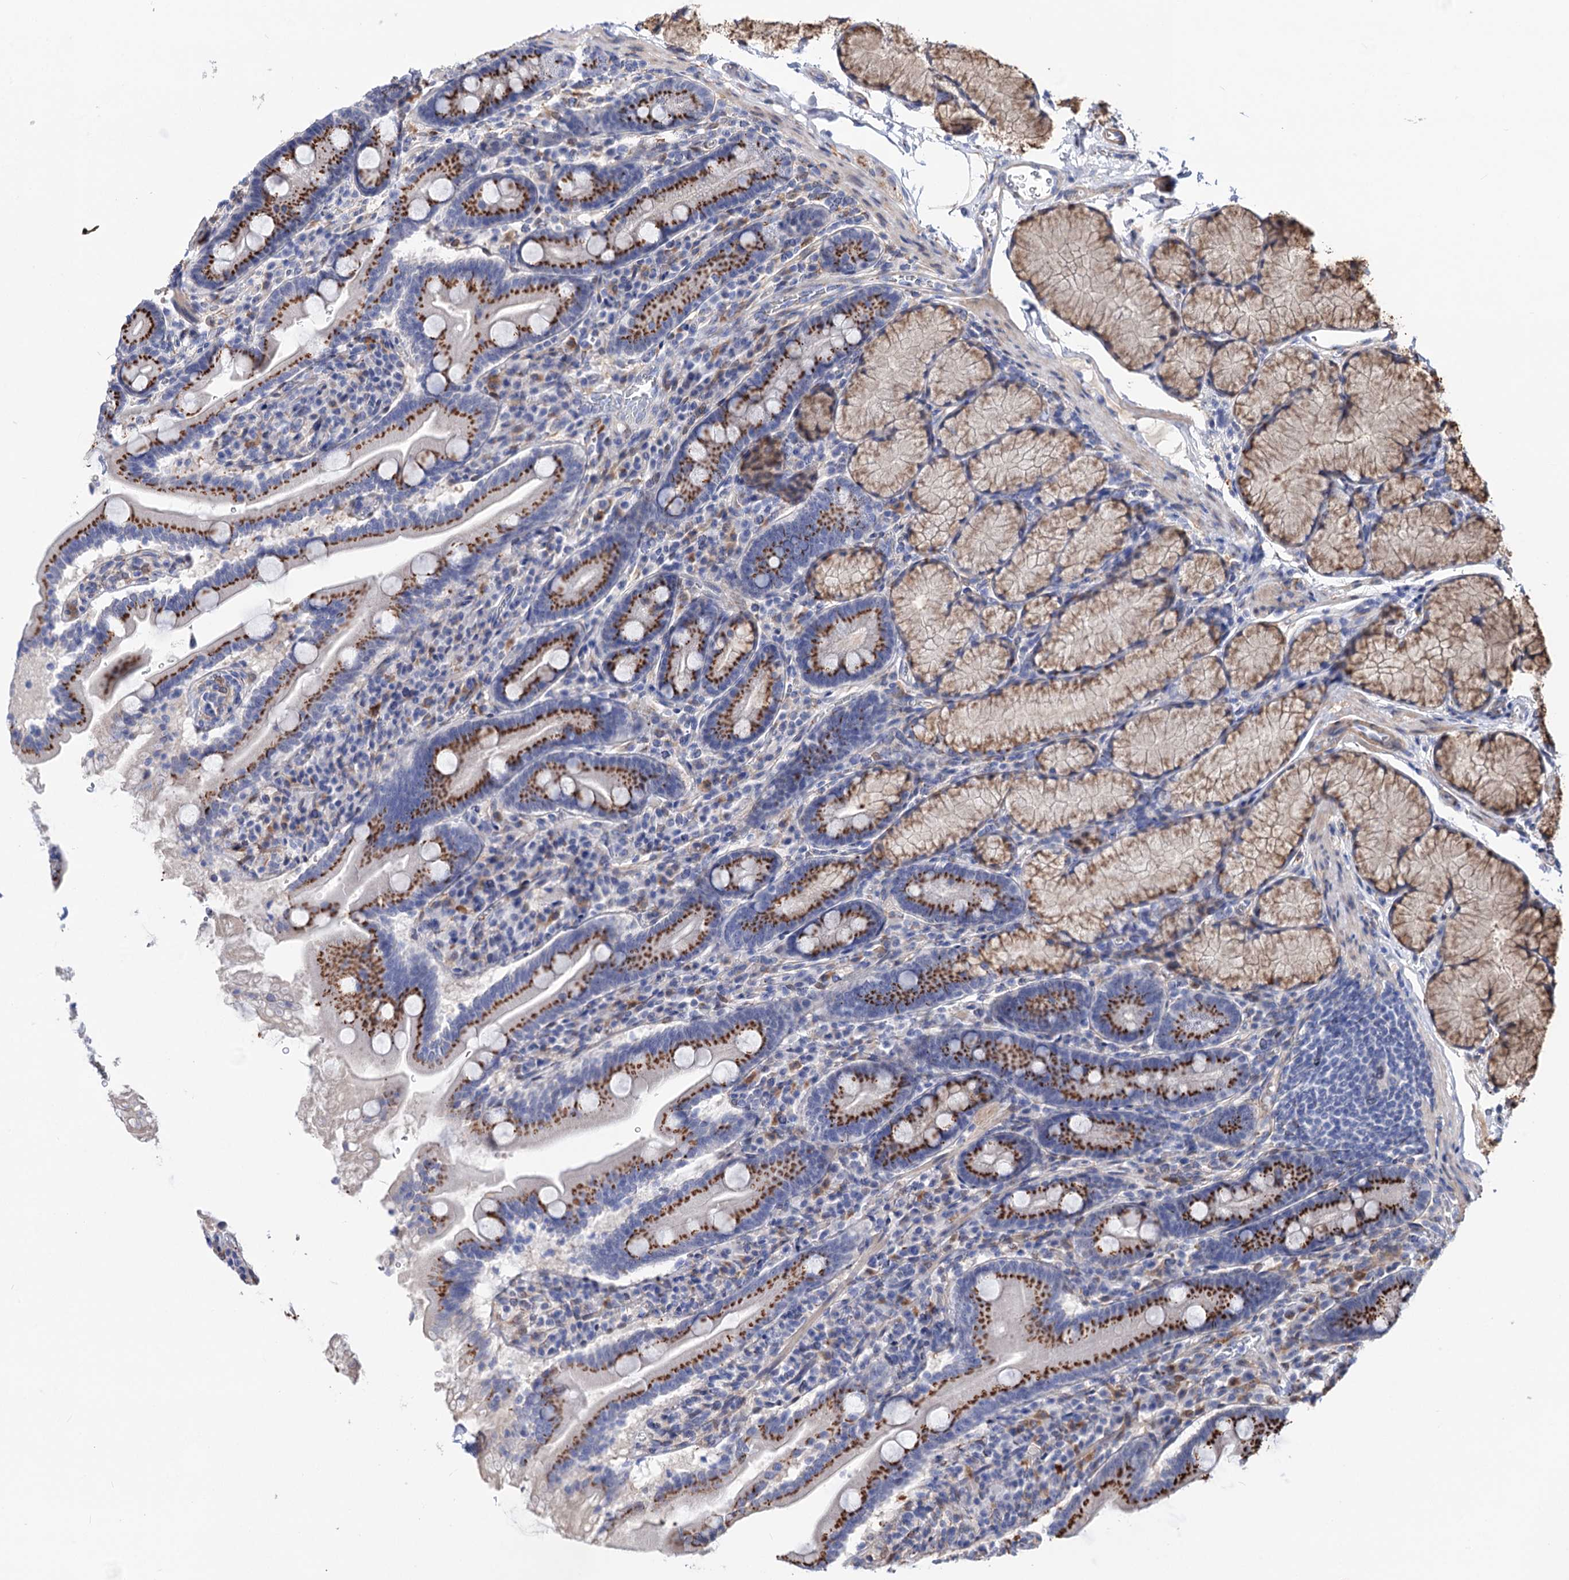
{"staining": {"intensity": "strong", "quantity": ">75%", "location": "cytoplasmic/membranous"}, "tissue": "duodenum", "cell_type": "Glandular cells", "image_type": "normal", "snomed": [{"axis": "morphology", "description": "Normal tissue, NOS"}, {"axis": "topography", "description": "Duodenum"}], "caption": "High-magnification brightfield microscopy of normal duodenum stained with DAB (brown) and counterstained with hematoxylin (blue). glandular cells exhibit strong cytoplasmic/membranous expression is seen in about>75% of cells.", "gene": "C11orf96", "patient": {"sex": "male", "age": 35}}